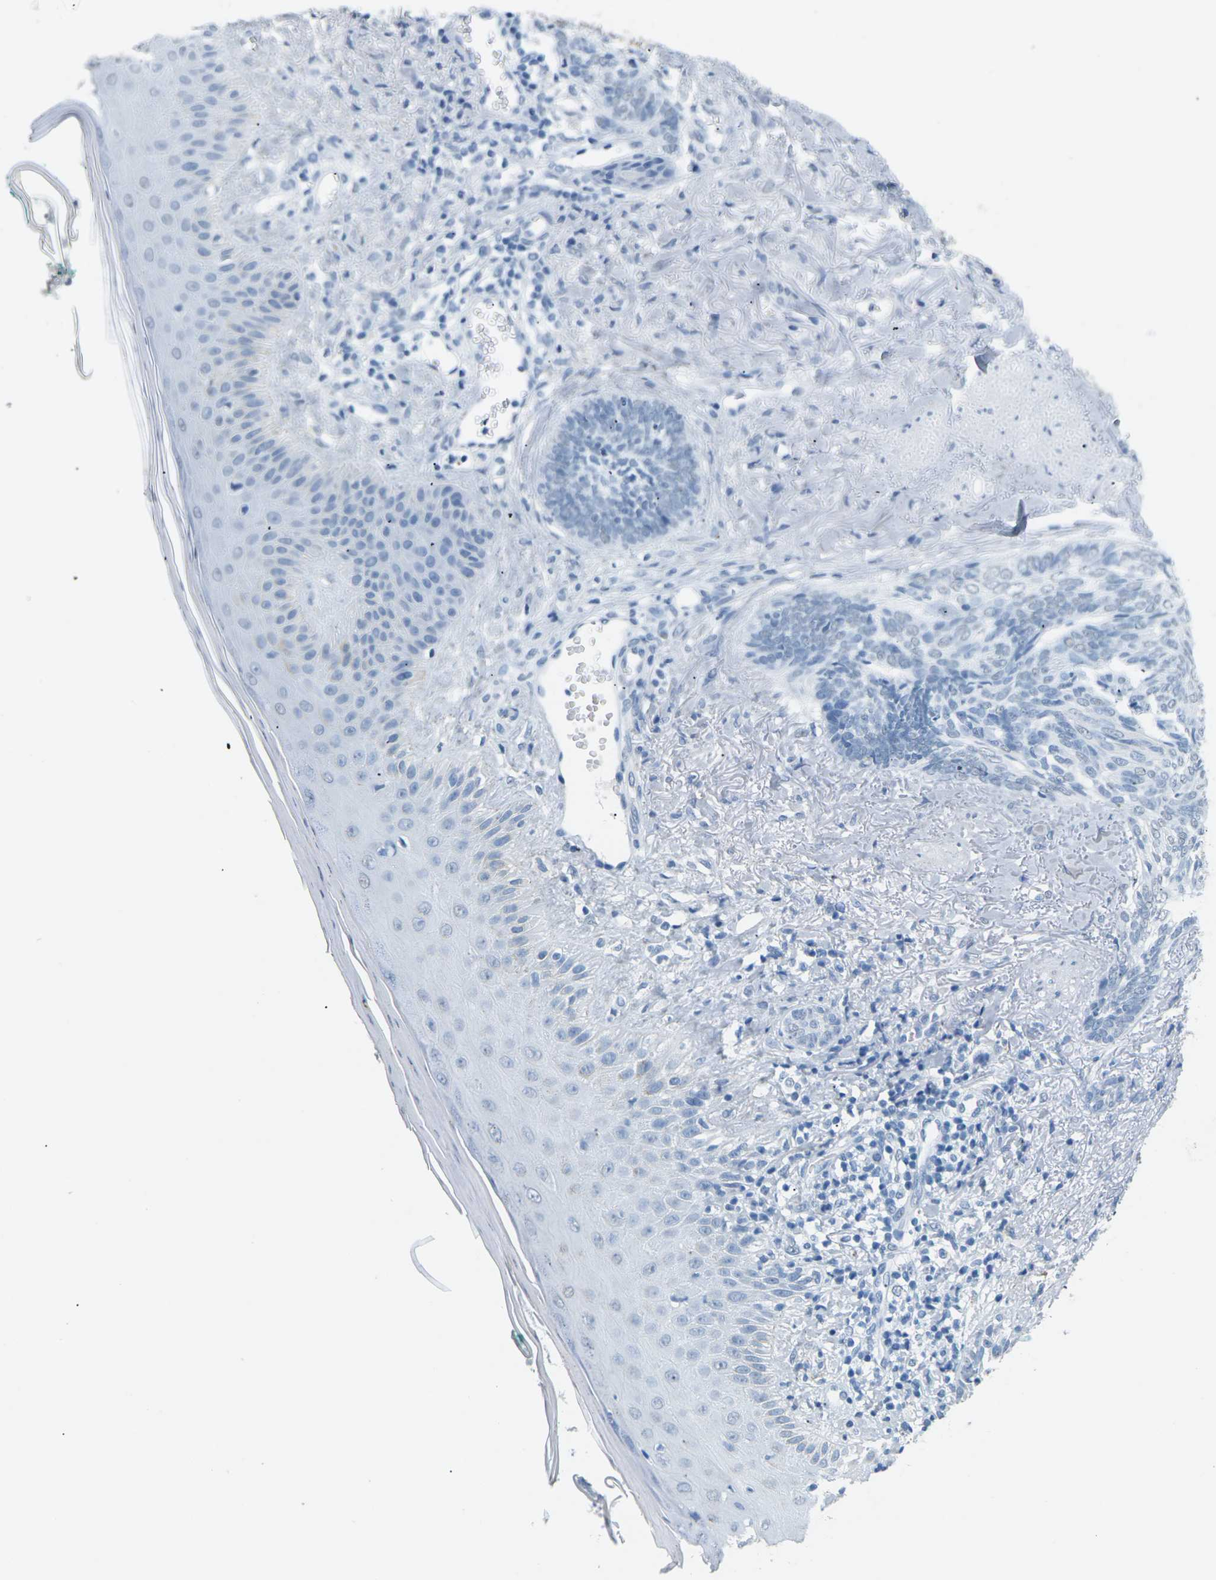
{"staining": {"intensity": "negative", "quantity": "none", "location": "none"}, "tissue": "skin cancer", "cell_type": "Tumor cells", "image_type": "cancer", "snomed": [{"axis": "morphology", "description": "Basal cell carcinoma"}, {"axis": "topography", "description": "Skin"}], "caption": "Skin cancer (basal cell carcinoma) stained for a protein using IHC exhibits no staining tumor cells.", "gene": "CTAG1A", "patient": {"sex": "male", "age": 43}}